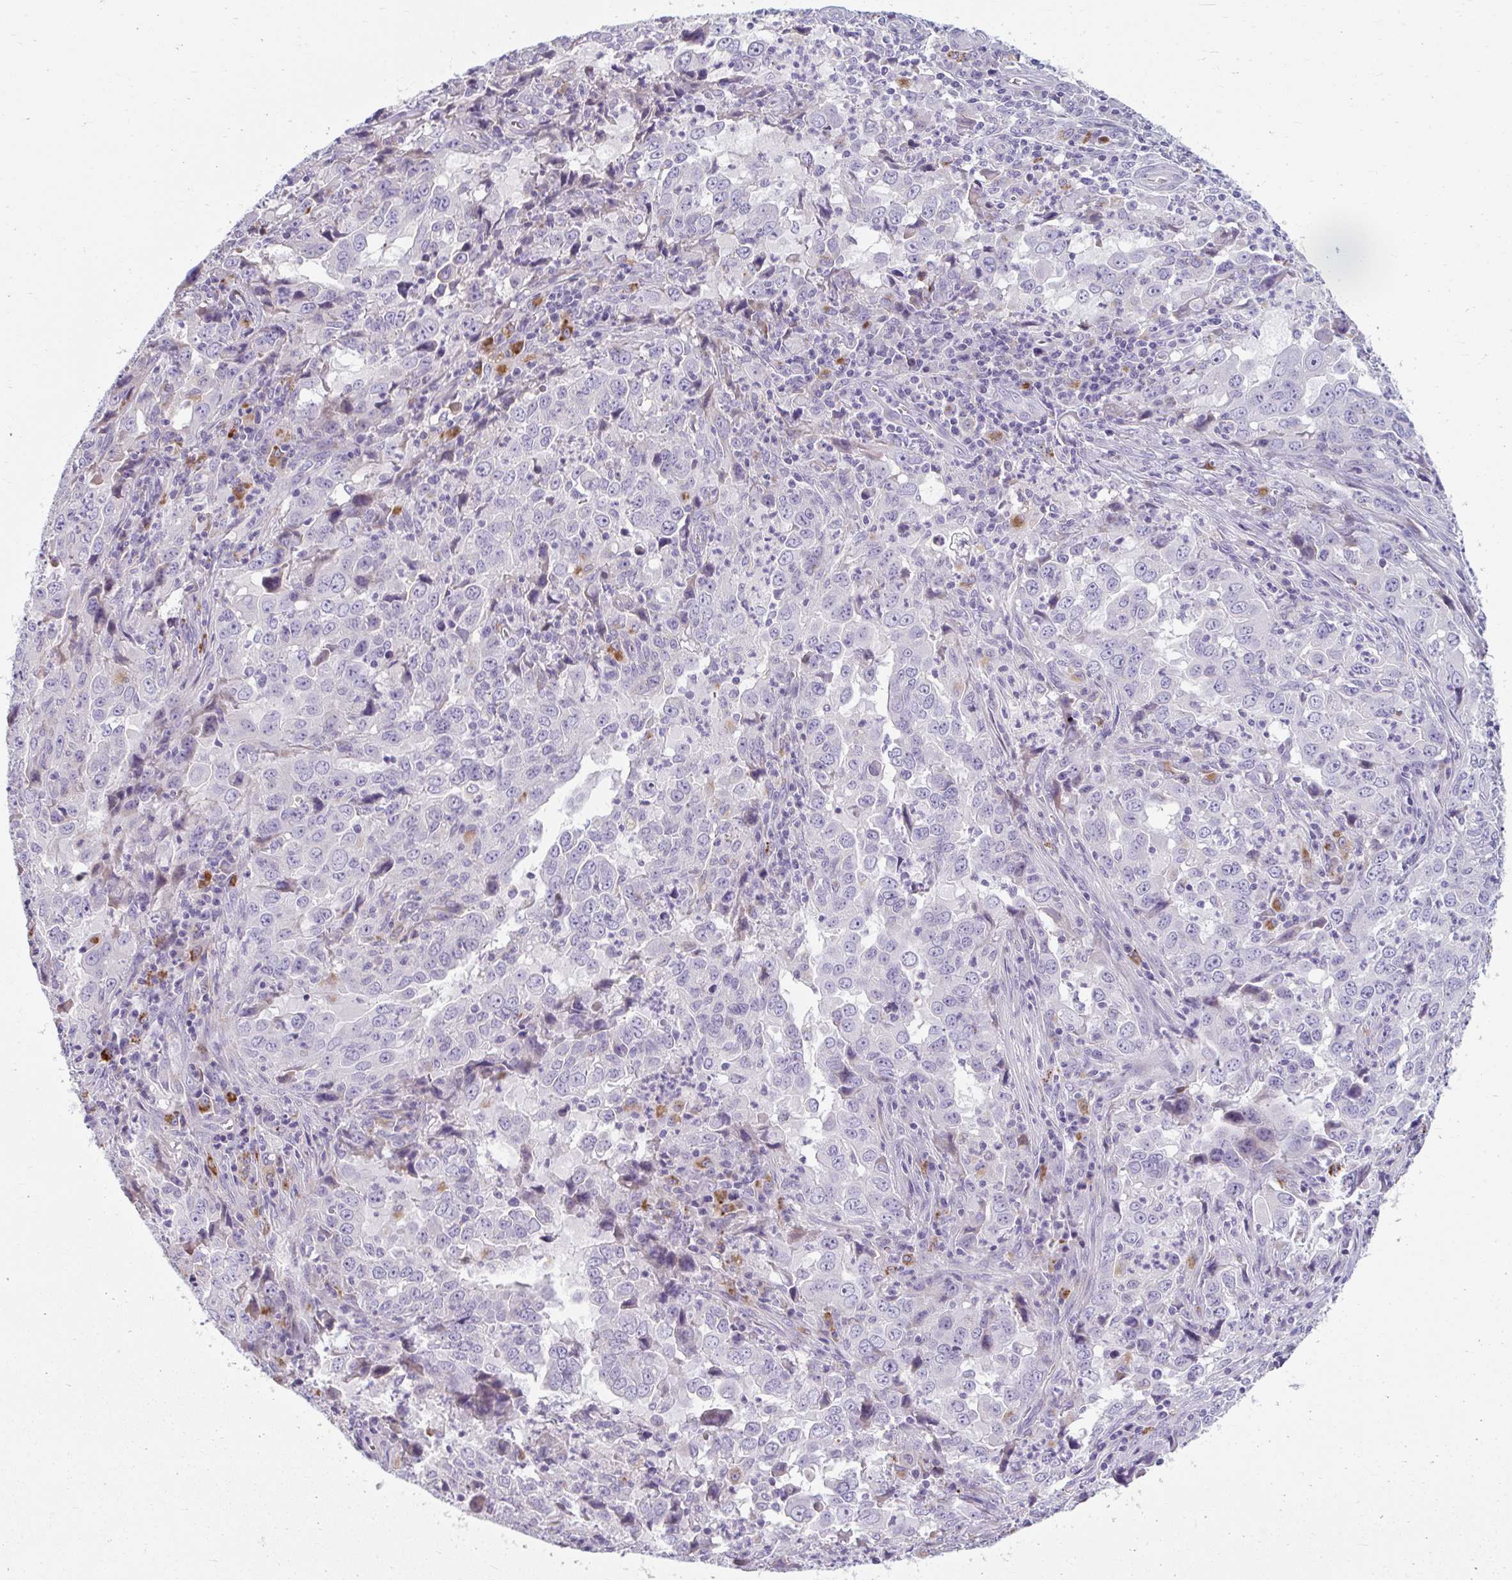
{"staining": {"intensity": "negative", "quantity": "none", "location": "none"}, "tissue": "lung cancer", "cell_type": "Tumor cells", "image_type": "cancer", "snomed": [{"axis": "morphology", "description": "Adenocarcinoma, NOS"}, {"axis": "topography", "description": "Lung"}], "caption": "High power microscopy histopathology image of an IHC micrograph of lung cancer, revealing no significant staining in tumor cells. Brightfield microscopy of immunohistochemistry (IHC) stained with DAB (brown) and hematoxylin (blue), captured at high magnification.", "gene": "EIF1AD", "patient": {"sex": "male", "age": 67}}